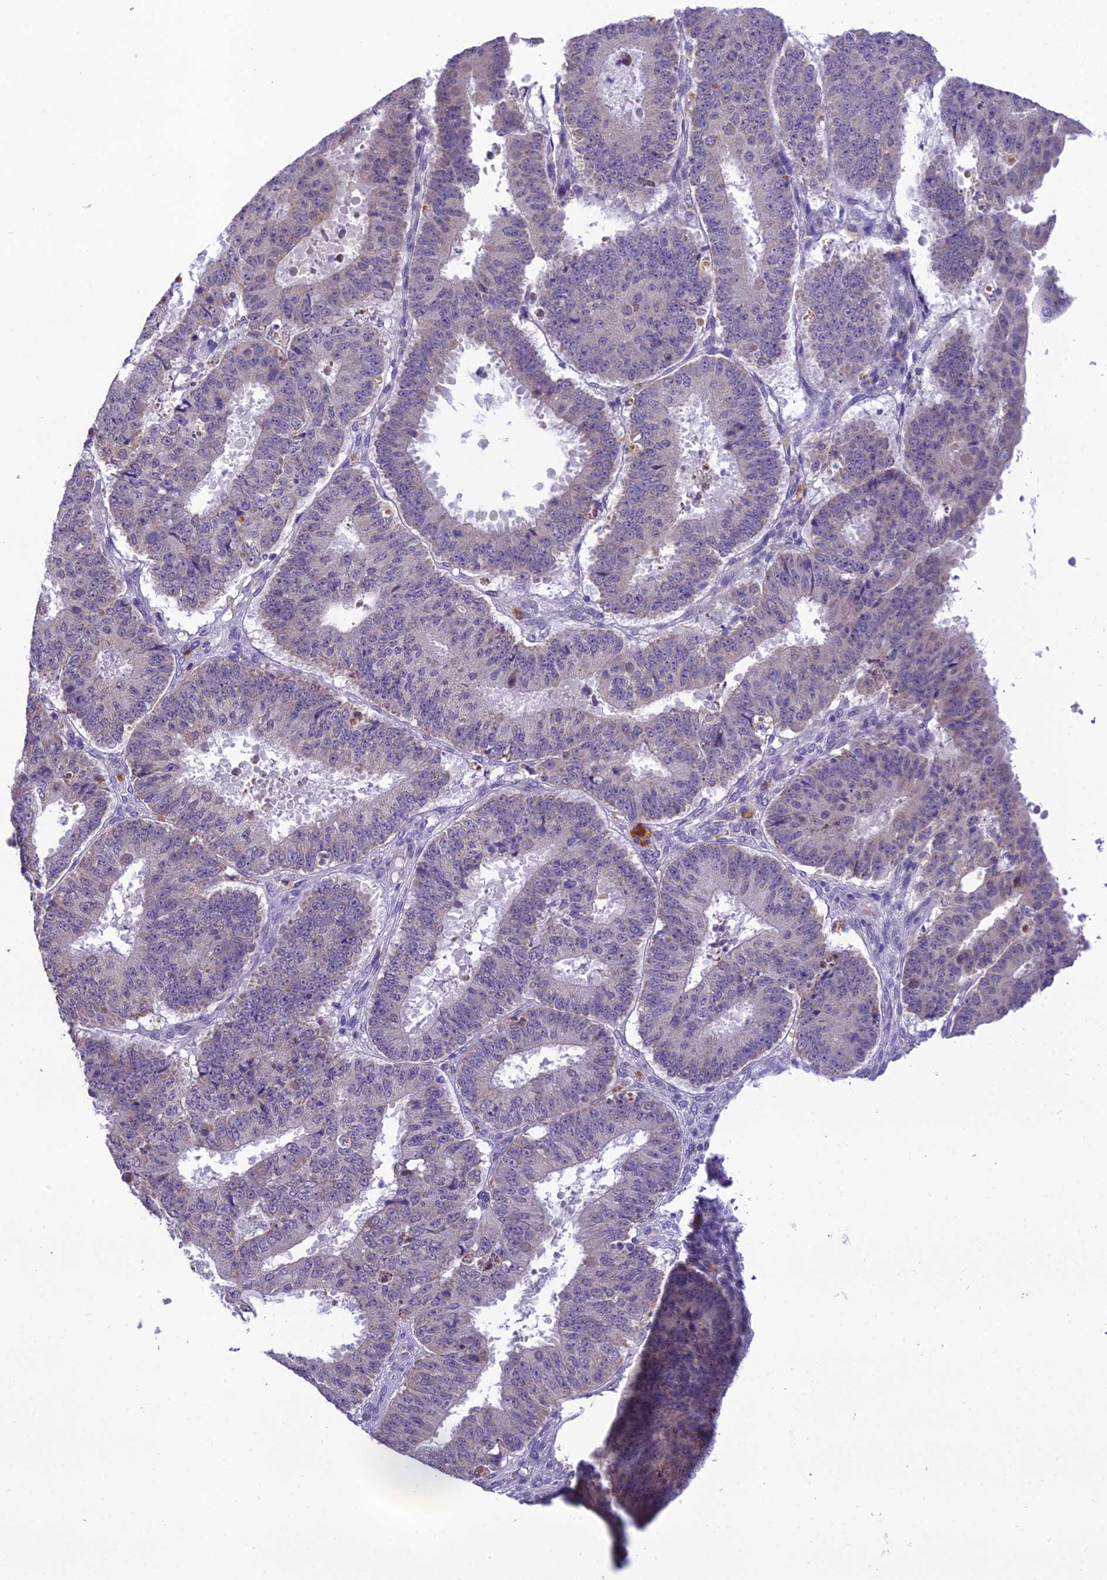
{"staining": {"intensity": "weak", "quantity": "<25%", "location": "cytoplasmic/membranous"}, "tissue": "ovarian cancer", "cell_type": "Tumor cells", "image_type": "cancer", "snomed": [{"axis": "morphology", "description": "Carcinoma, endometroid"}, {"axis": "topography", "description": "Appendix"}, {"axis": "topography", "description": "Ovary"}], "caption": "Tumor cells show no significant protein positivity in ovarian cancer.", "gene": "MIIP", "patient": {"sex": "female", "age": 42}}